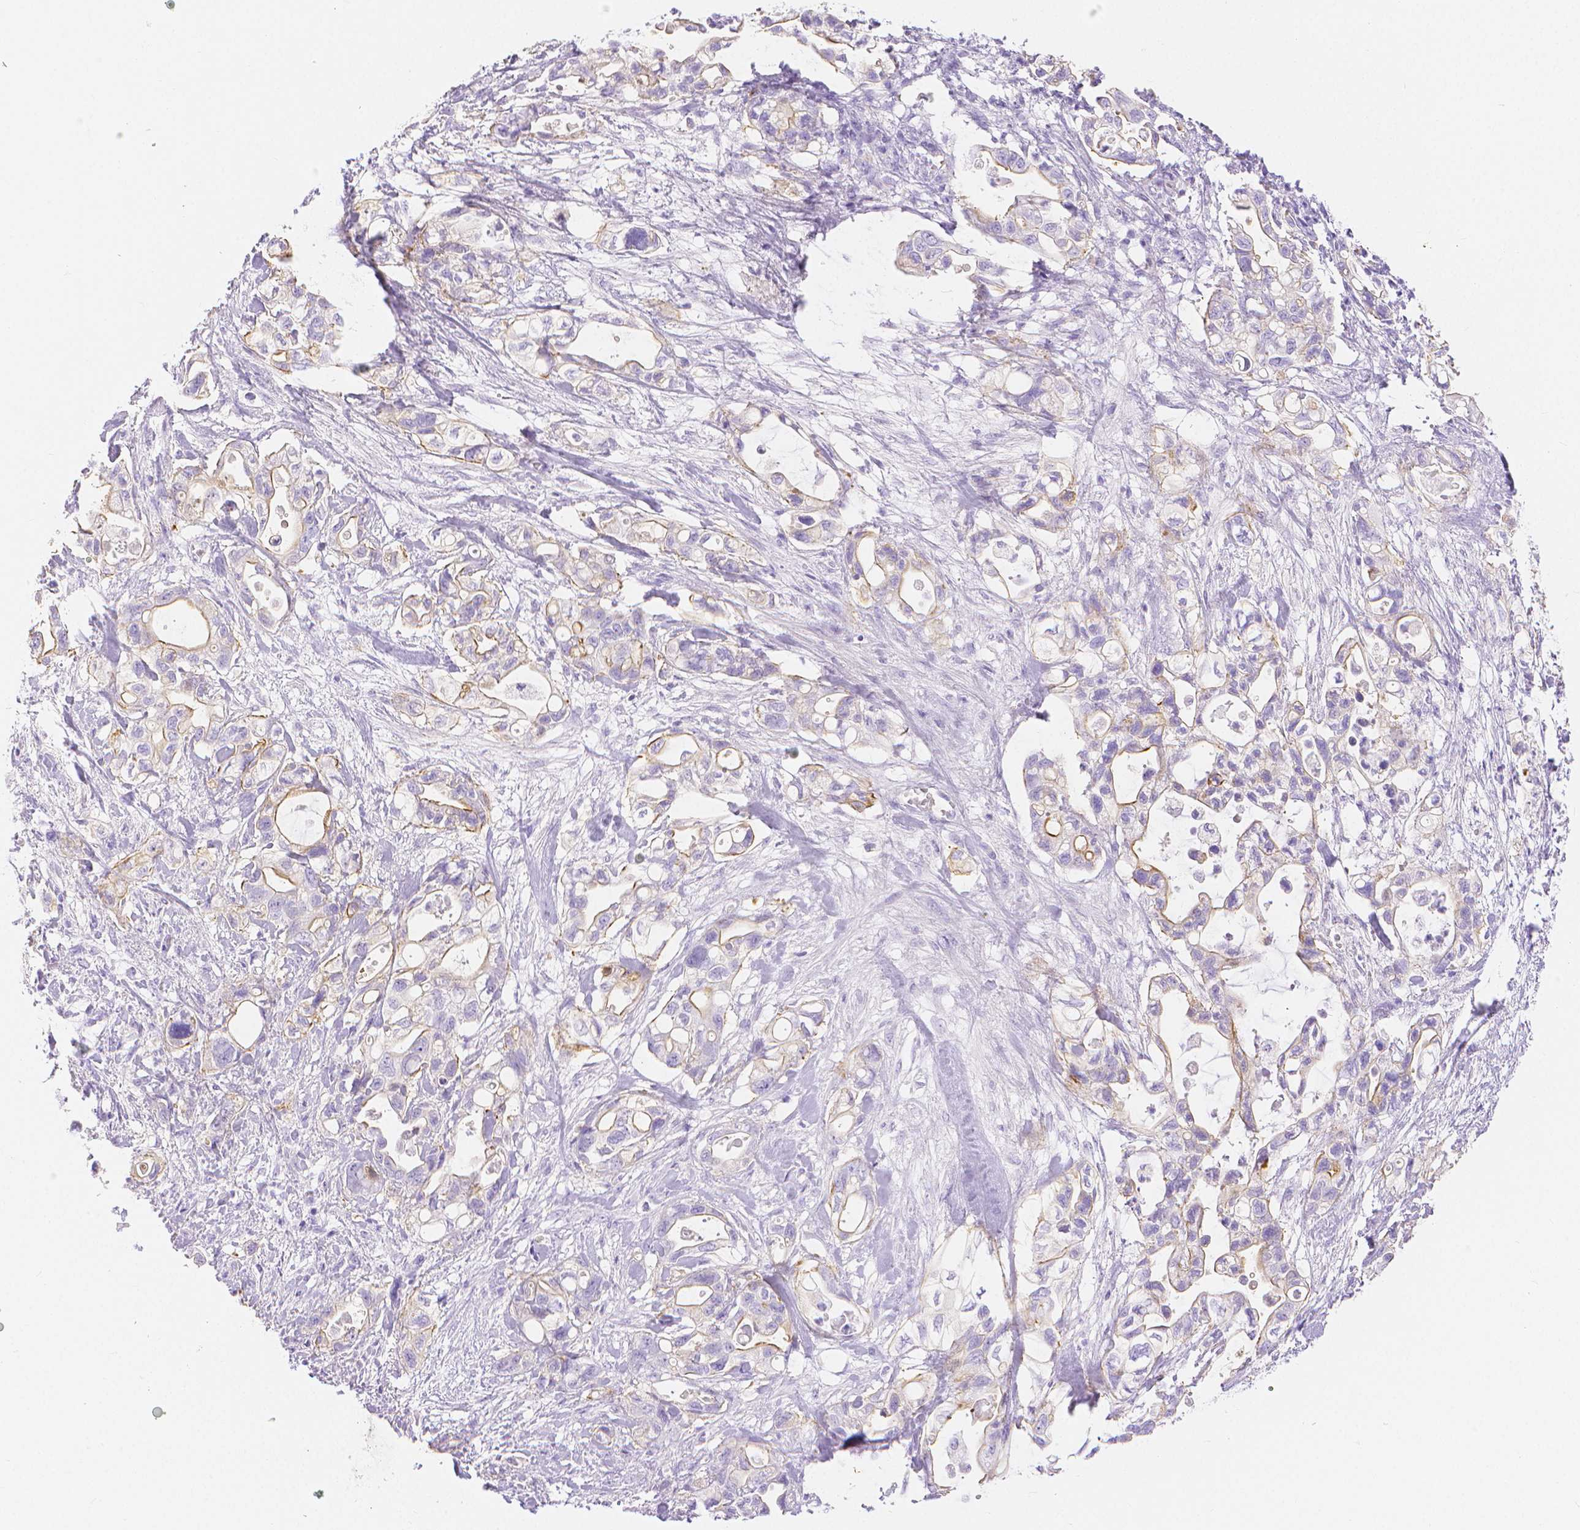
{"staining": {"intensity": "moderate", "quantity": "25%-75%", "location": "cytoplasmic/membranous"}, "tissue": "pancreatic cancer", "cell_type": "Tumor cells", "image_type": "cancer", "snomed": [{"axis": "morphology", "description": "Adenocarcinoma, NOS"}, {"axis": "topography", "description": "Pancreas"}], "caption": "Immunohistochemical staining of pancreatic cancer (adenocarcinoma) exhibits moderate cytoplasmic/membranous protein positivity in about 25%-75% of tumor cells.", "gene": "SLC27A5", "patient": {"sex": "female", "age": 72}}